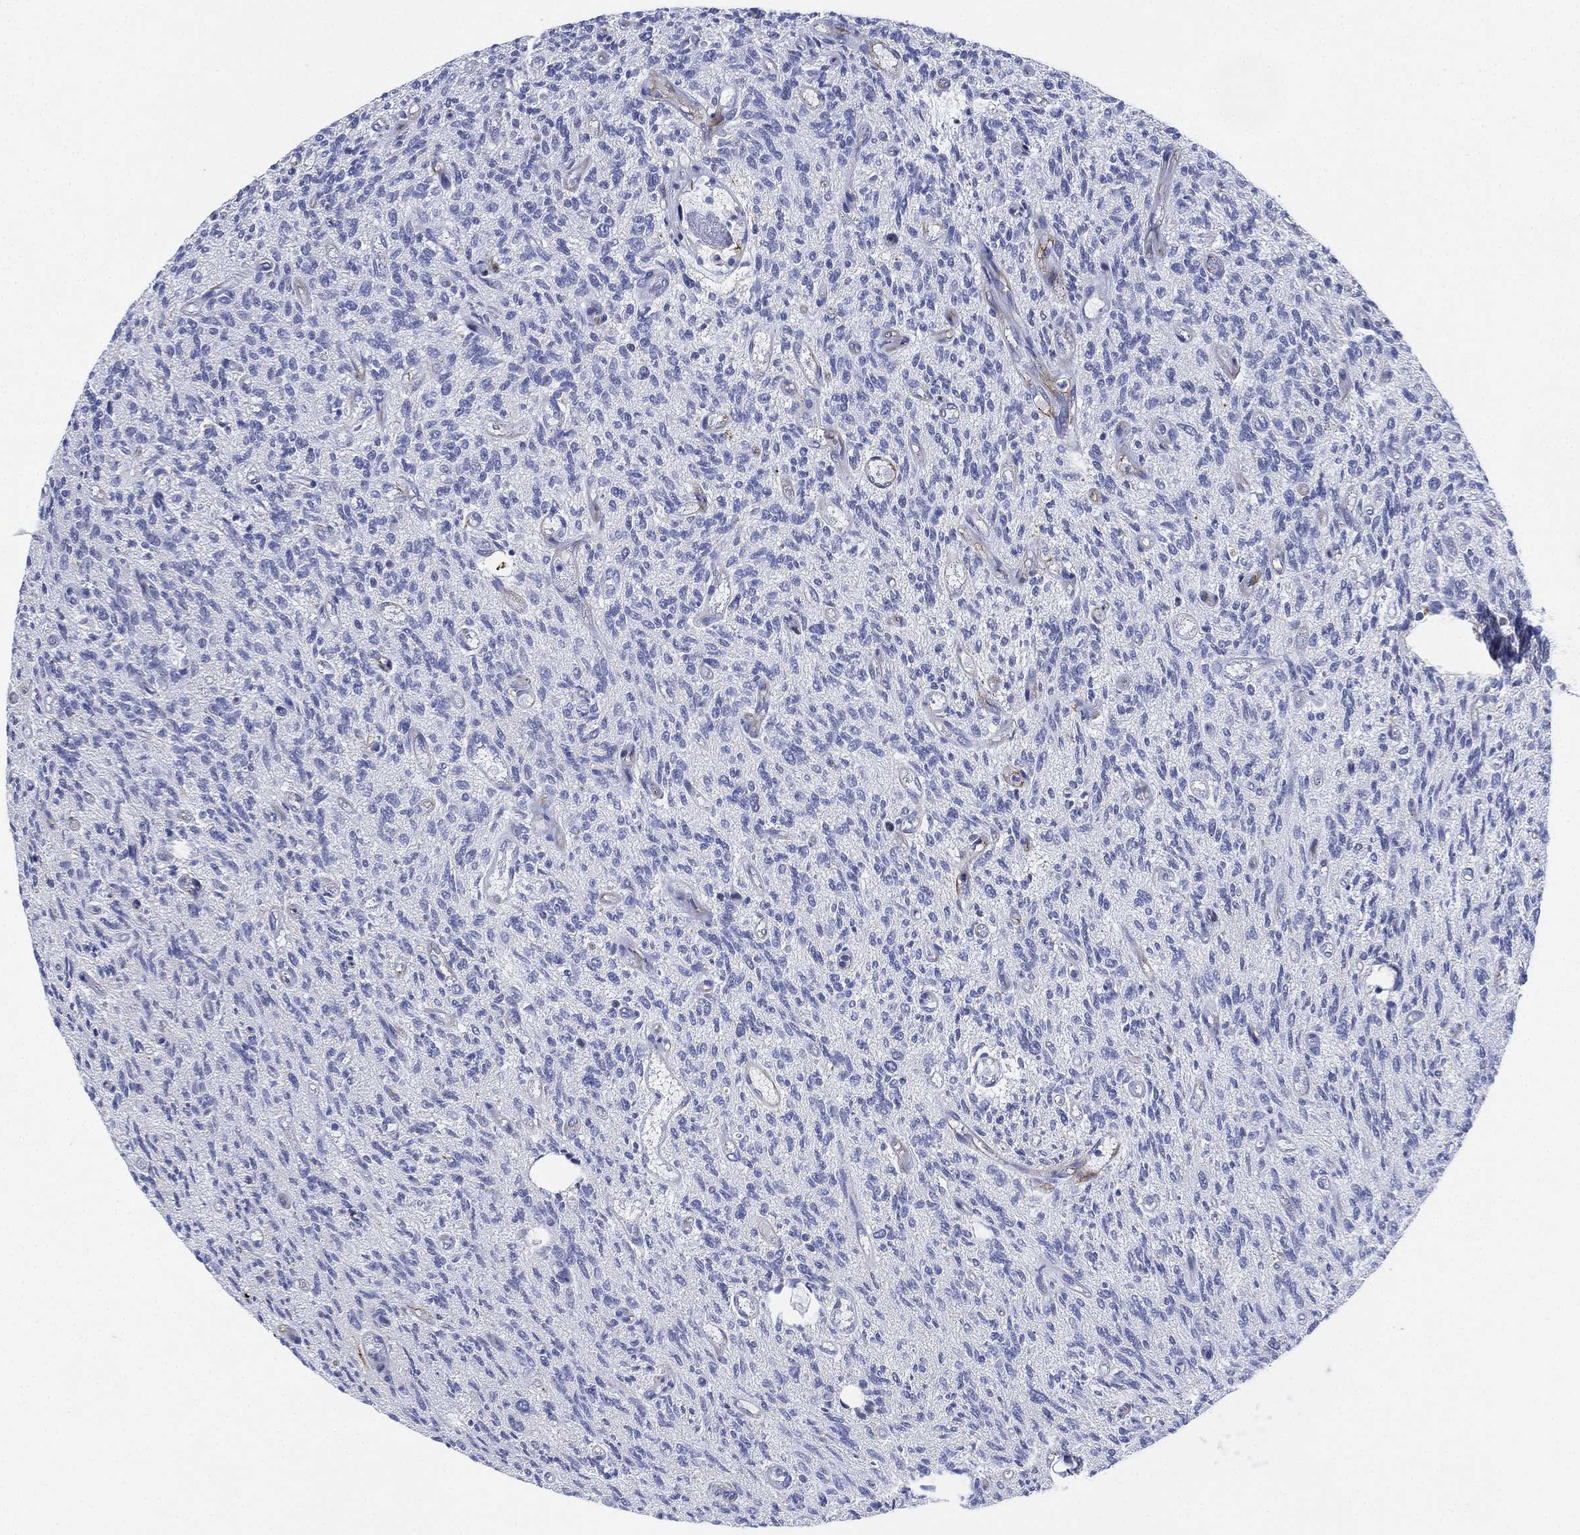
{"staining": {"intensity": "negative", "quantity": "none", "location": "none"}, "tissue": "glioma", "cell_type": "Tumor cells", "image_type": "cancer", "snomed": [{"axis": "morphology", "description": "Glioma, malignant, High grade"}, {"axis": "topography", "description": "Brain"}], "caption": "High-grade glioma (malignant) was stained to show a protein in brown. There is no significant positivity in tumor cells. (DAB (3,3'-diaminobenzidine) IHC, high magnification).", "gene": "PSKH2", "patient": {"sex": "male", "age": 64}}